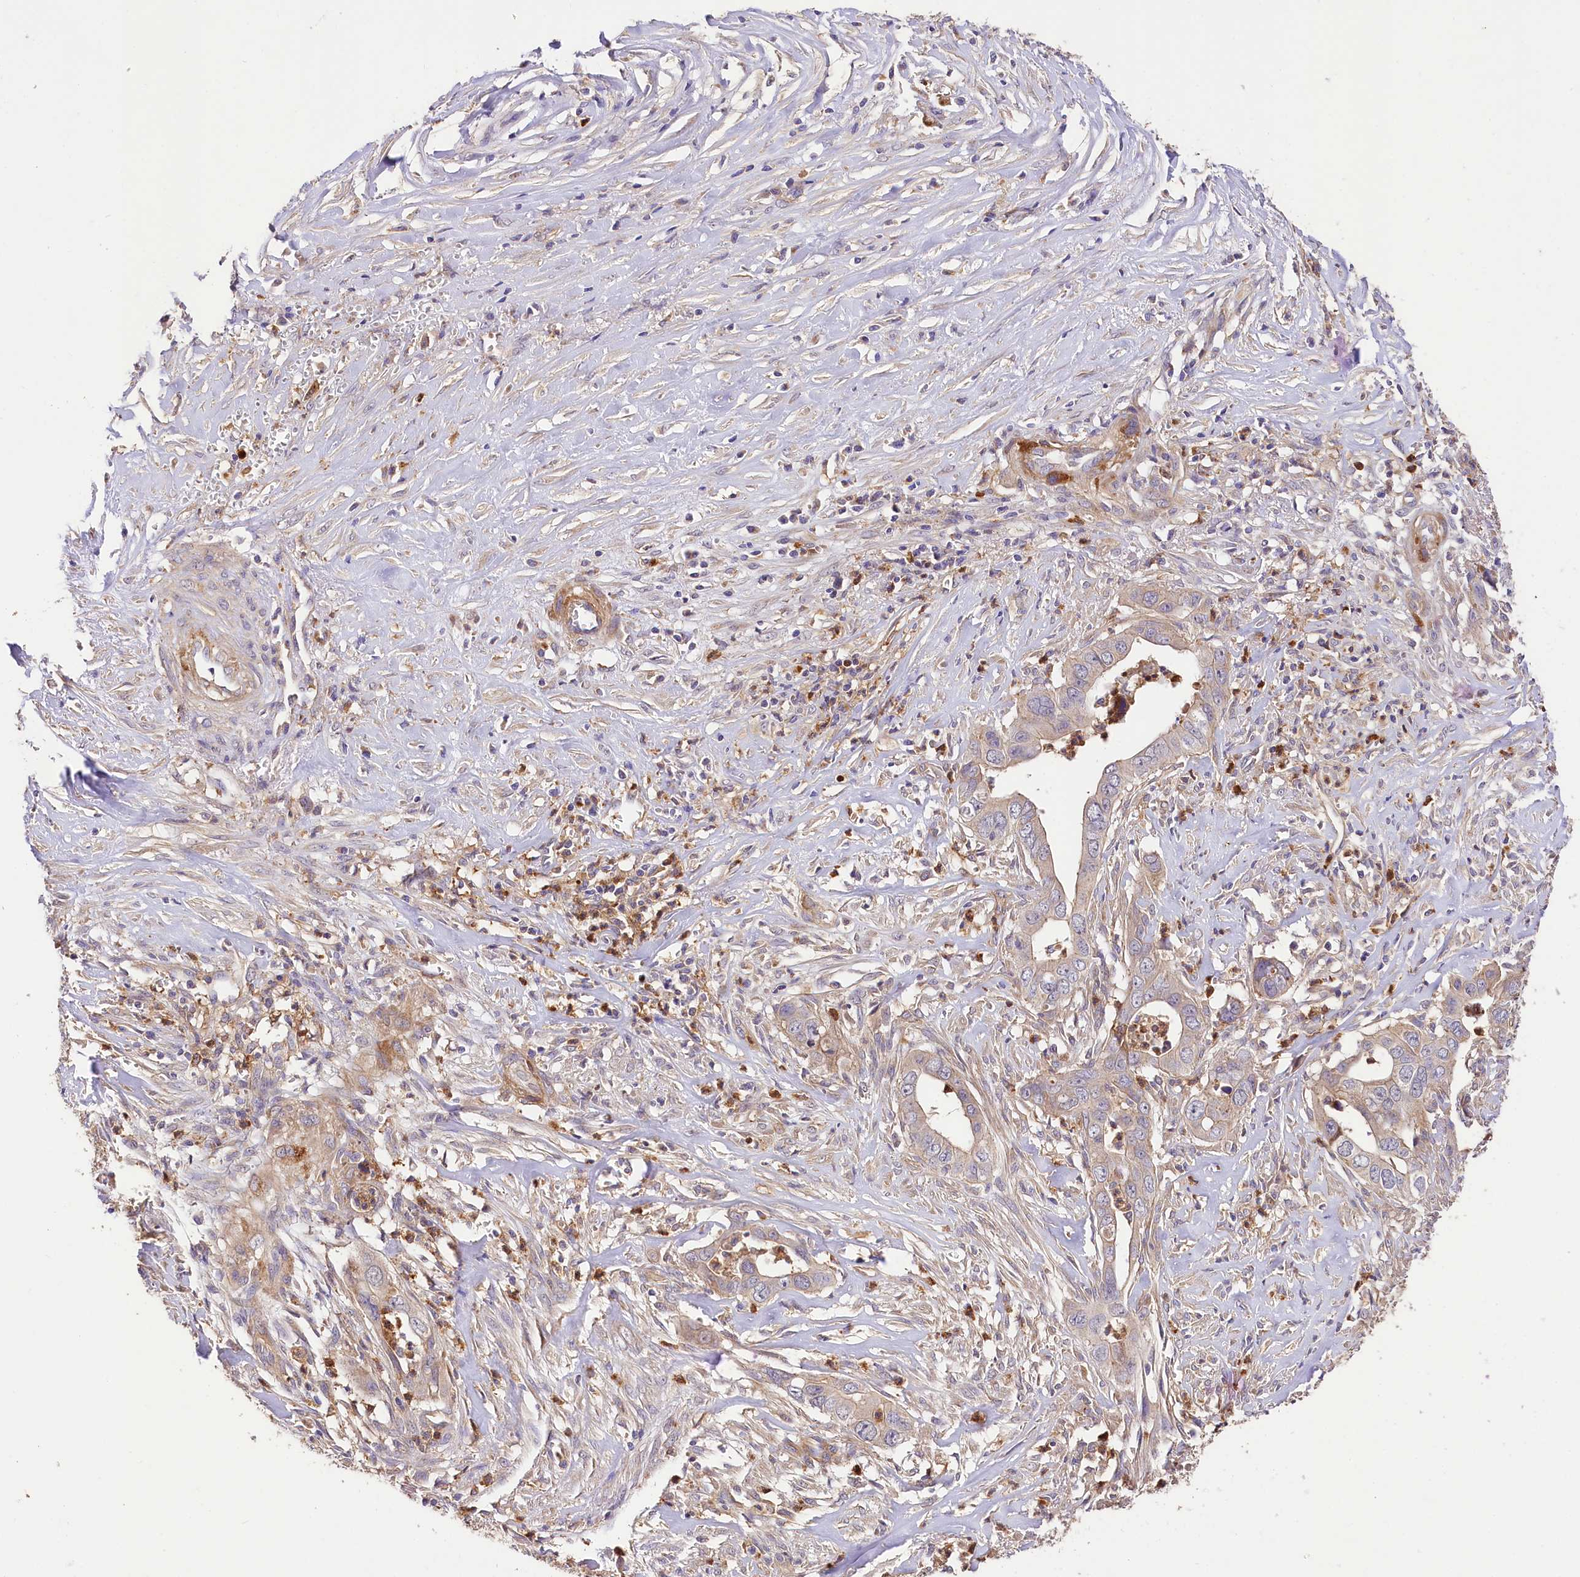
{"staining": {"intensity": "weak", "quantity": "<25%", "location": "cytoplasmic/membranous"}, "tissue": "liver cancer", "cell_type": "Tumor cells", "image_type": "cancer", "snomed": [{"axis": "morphology", "description": "Cholangiocarcinoma"}, {"axis": "topography", "description": "Liver"}], "caption": "Tumor cells are negative for brown protein staining in liver cholangiocarcinoma.", "gene": "CSAD", "patient": {"sex": "female", "age": 79}}